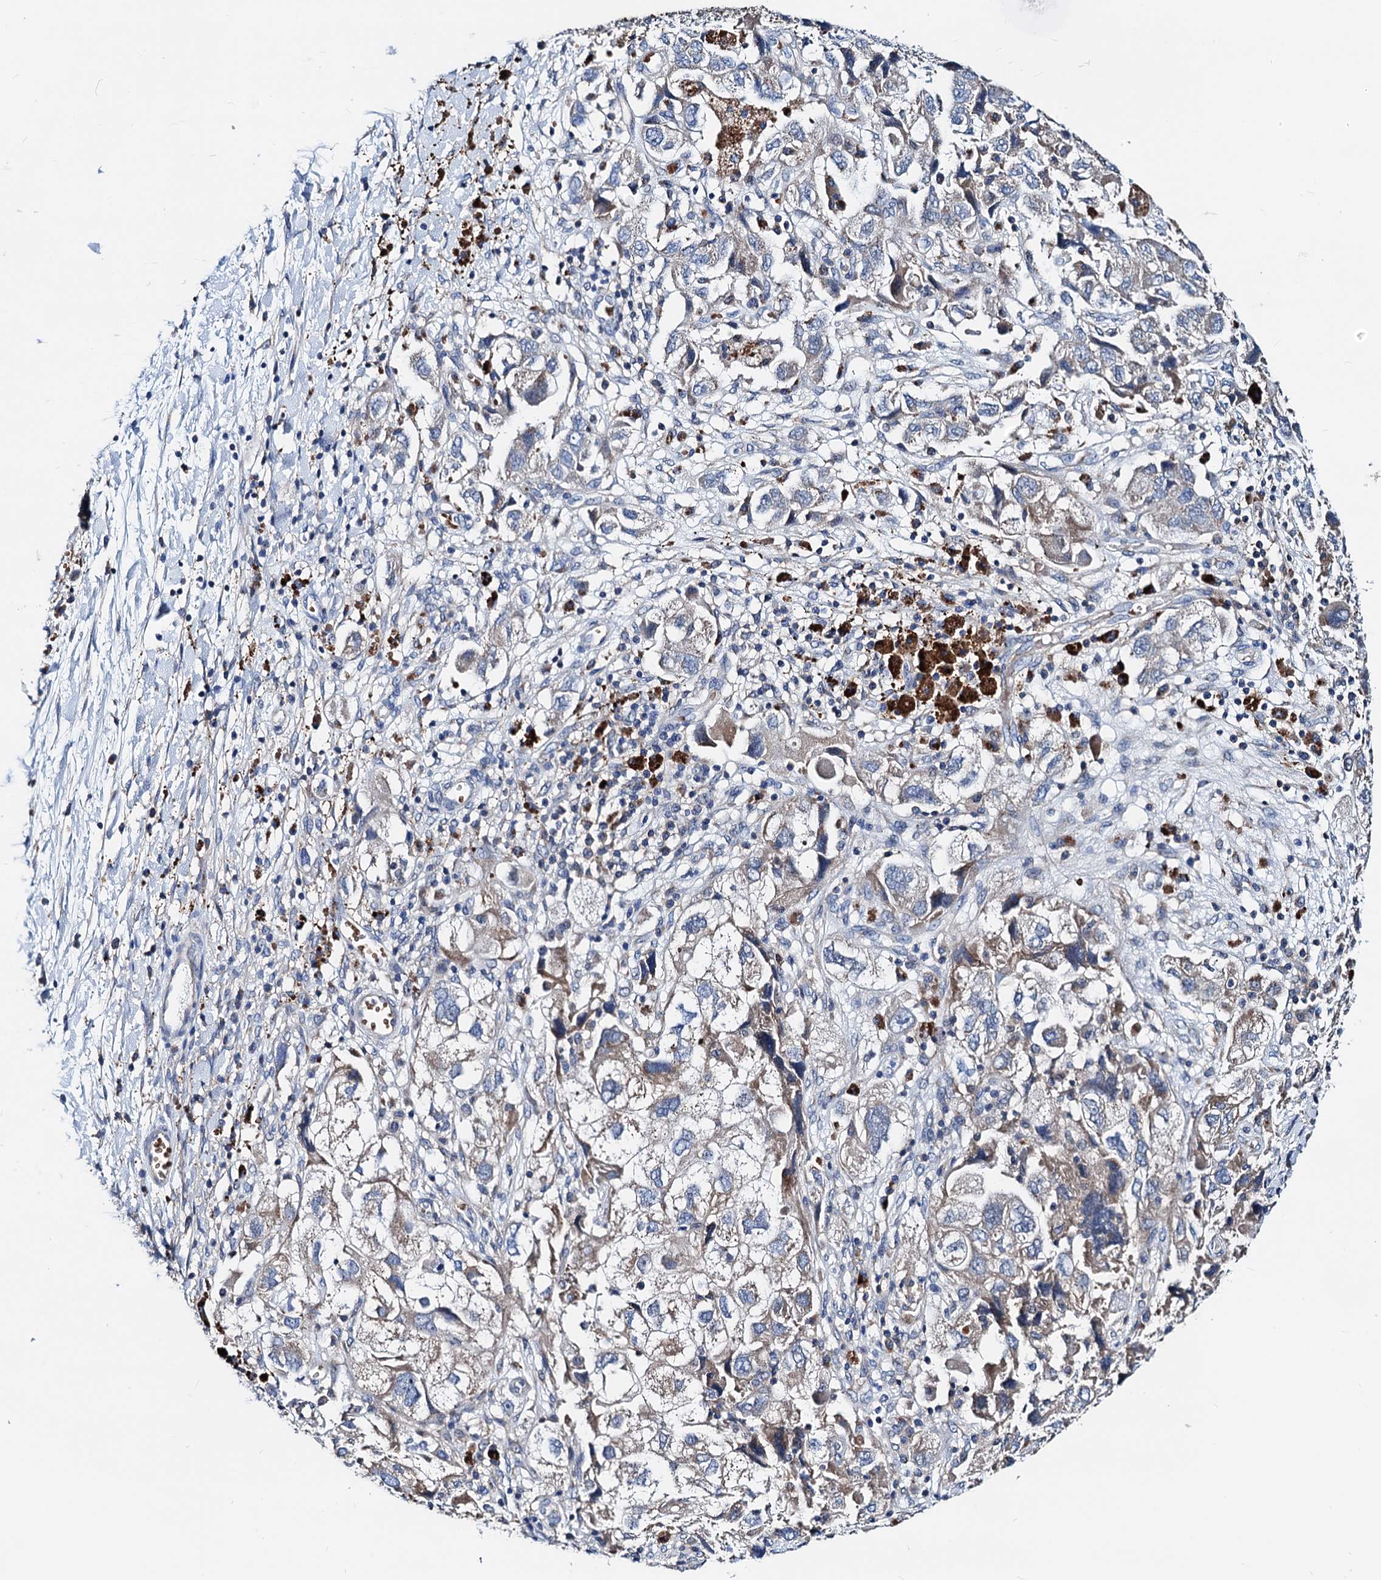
{"staining": {"intensity": "weak", "quantity": "25%-75%", "location": "cytoplasmic/membranous"}, "tissue": "ovarian cancer", "cell_type": "Tumor cells", "image_type": "cancer", "snomed": [{"axis": "morphology", "description": "Carcinoma, NOS"}, {"axis": "morphology", "description": "Cystadenocarcinoma, serous, NOS"}, {"axis": "topography", "description": "Ovary"}], "caption": "Immunohistochemical staining of serous cystadenocarcinoma (ovarian) shows low levels of weak cytoplasmic/membranous protein positivity in approximately 25%-75% of tumor cells.", "gene": "GCOM1", "patient": {"sex": "female", "age": 69}}